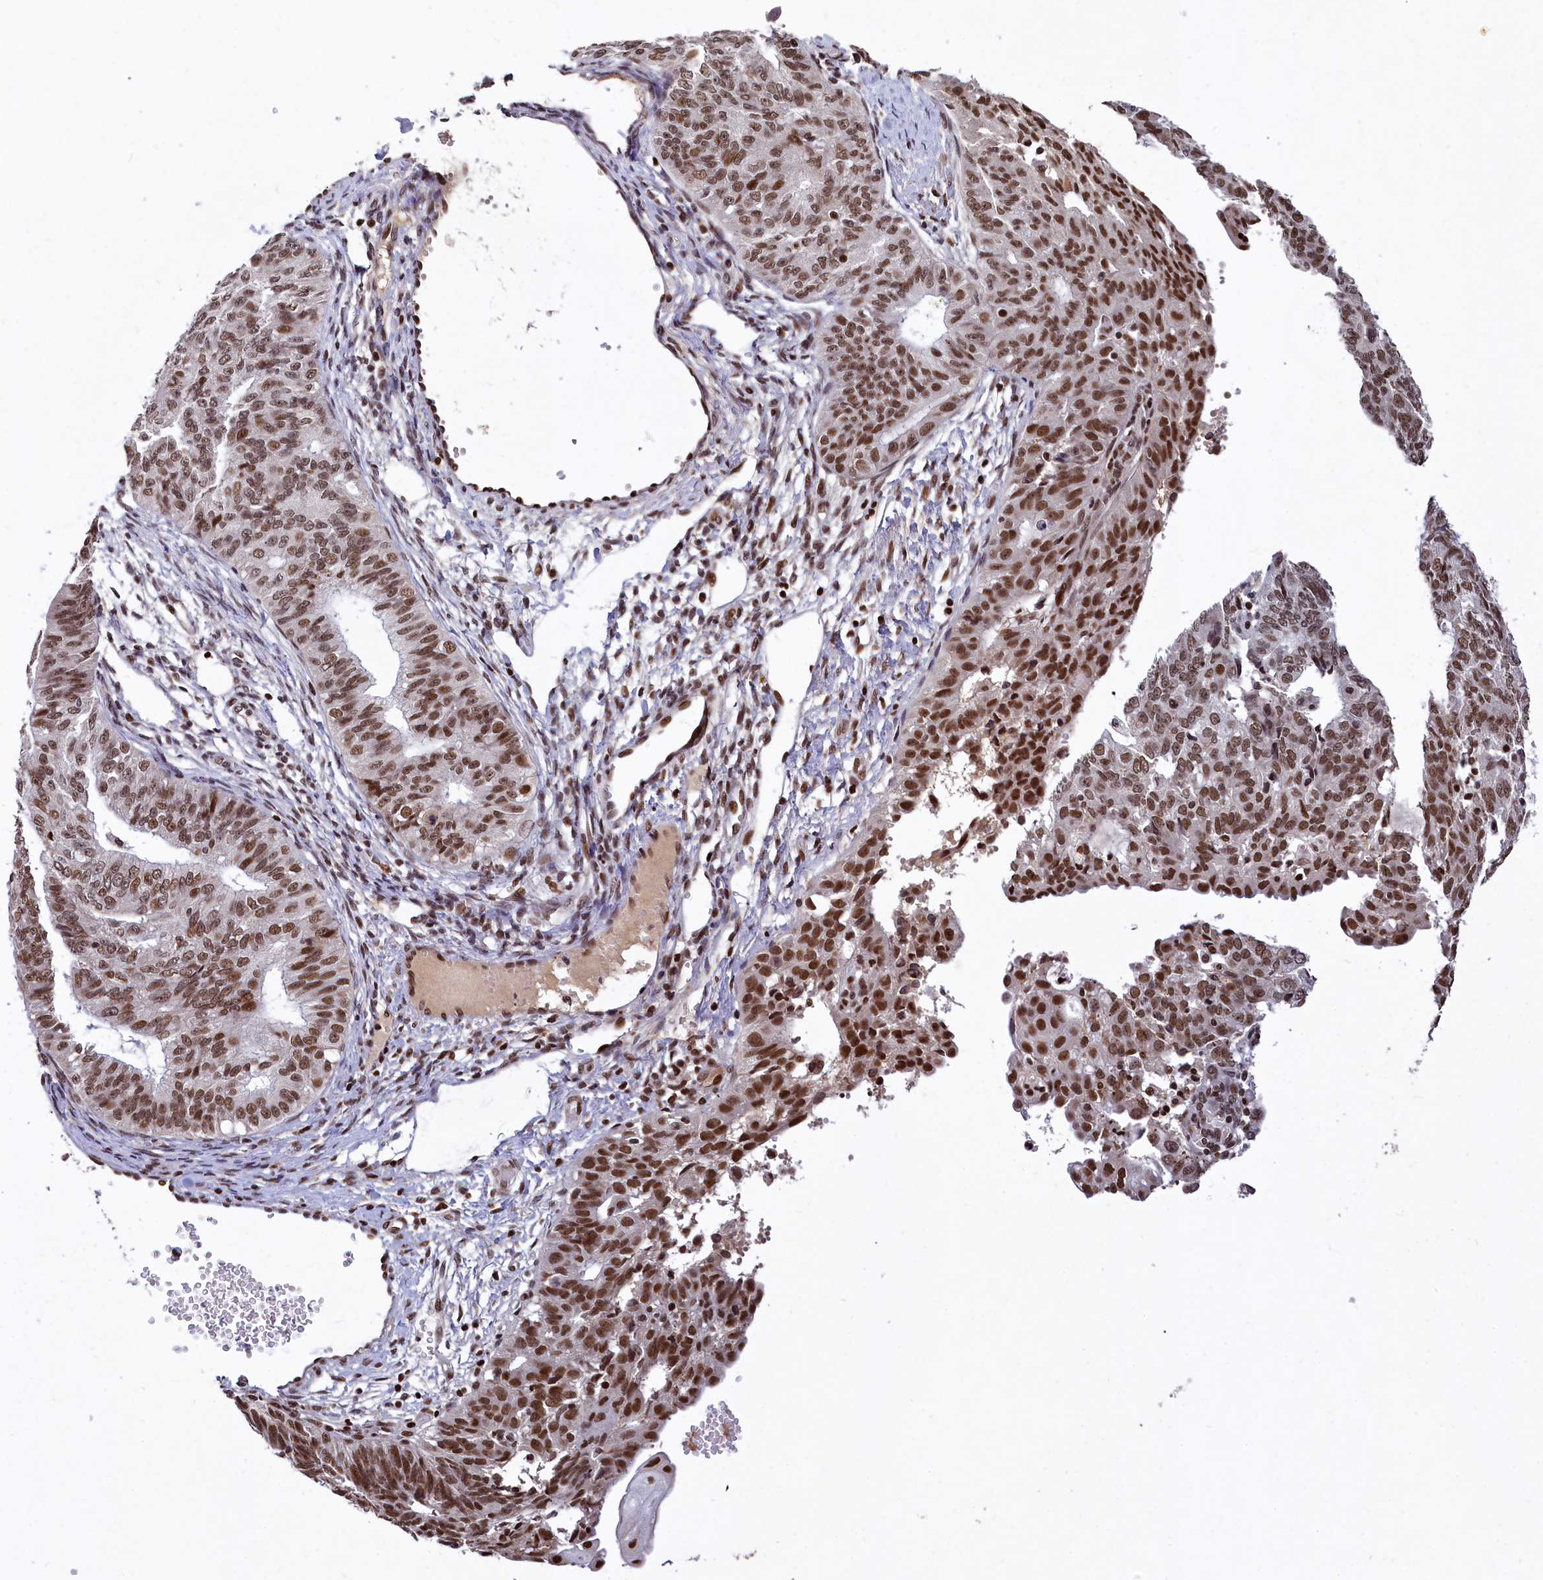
{"staining": {"intensity": "moderate", "quantity": ">75%", "location": "nuclear"}, "tissue": "endometrial cancer", "cell_type": "Tumor cells", "image_type": "cancer", "snomed": [{"axis": "morphology", "description": "Adenocarcinoma, NOS"}, {"axis": "topography", "description": "Endometrium"}], "caption": "Endometrial adenocarcinoma tissue exhibits moderate nuclear staining in approximately >75% of tumor cells, visualized by immunohistochemistry.", "gene": "FAM217B", "patient": {"sex": "female", "age": 32}}